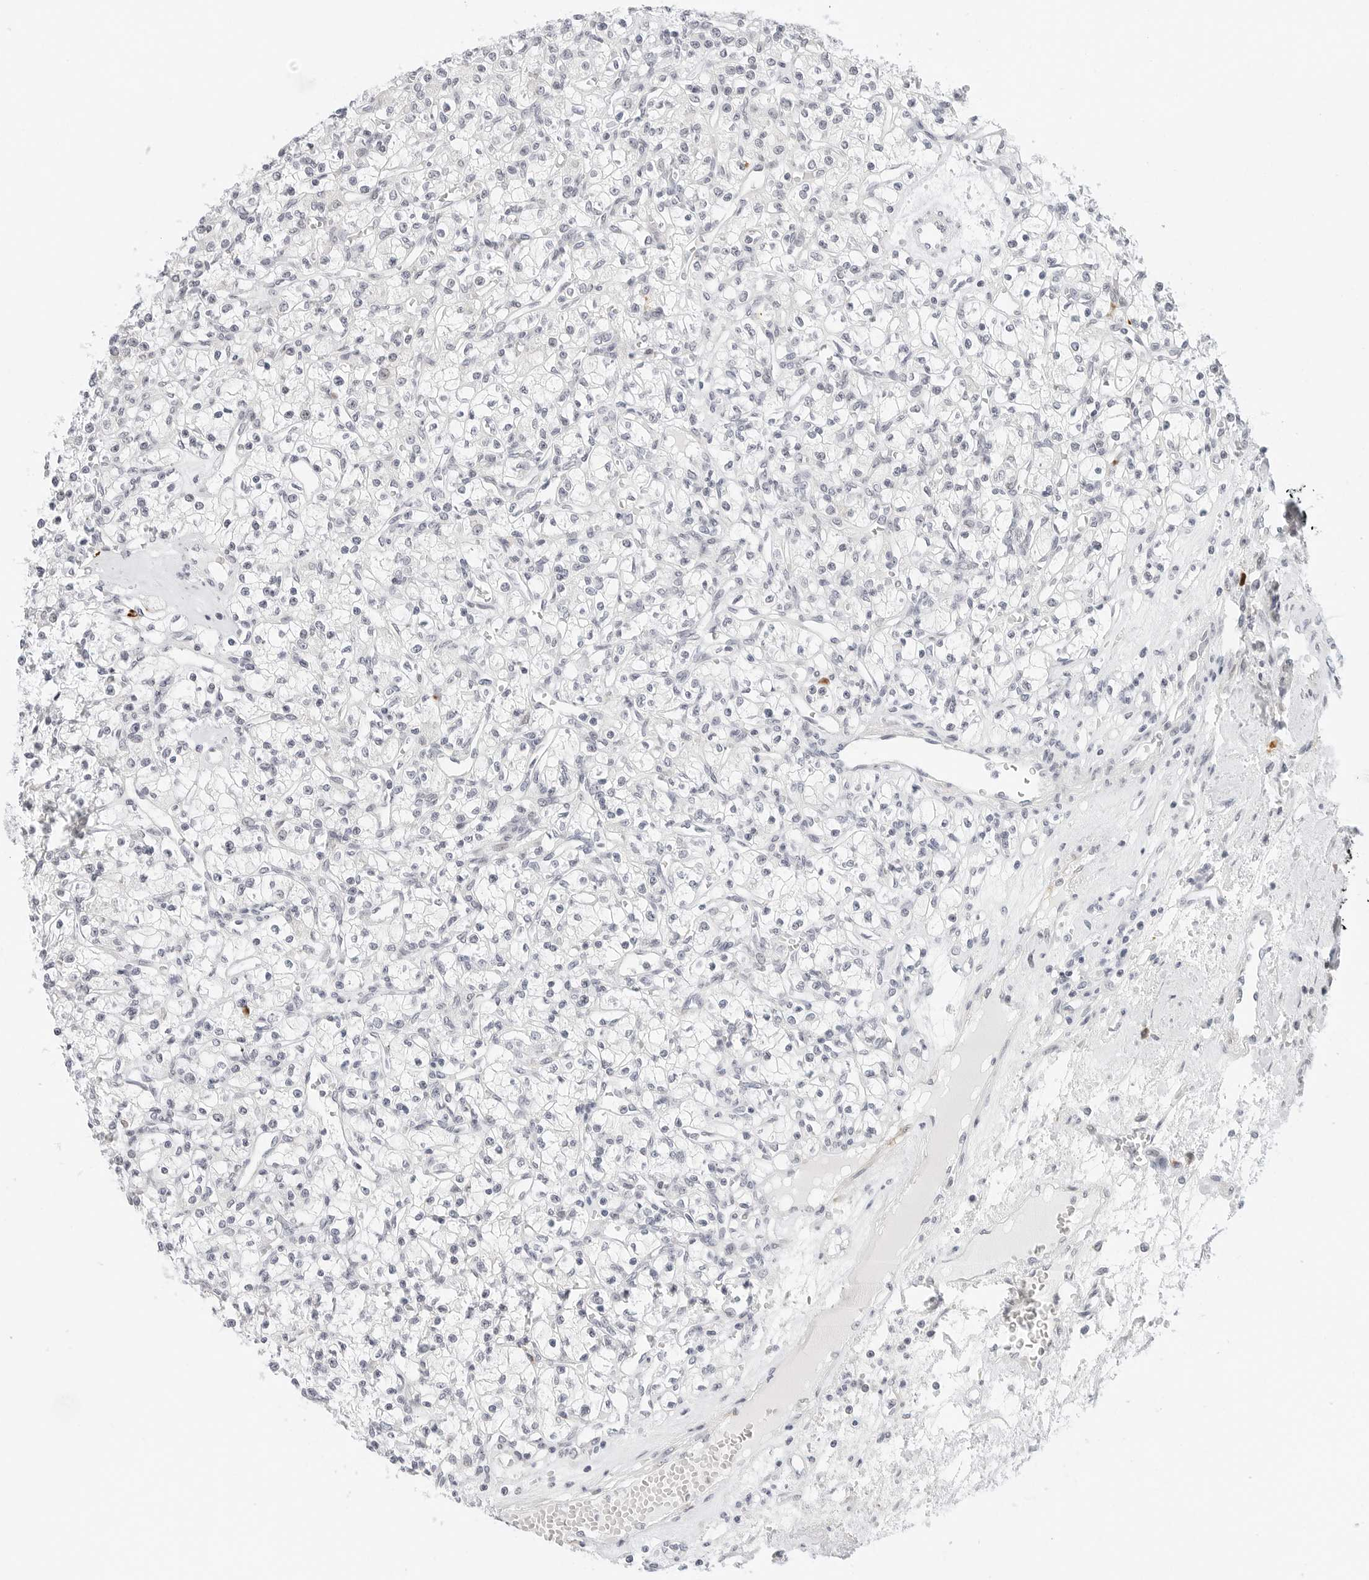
{"staining": {"intensity": "negative", "quantity": "none", "location": "none"}, "tissue": "renal cancer", "cell_type": "Tumor cells", "image_type": "cancer", "snomed": [{"axis": "morphology", "description": "Adenocarcinoma, NOS"}, {"axis": "topography", "description": "Kidney"}], "caption": "Immunohistochemistry (IHC) of renal adenocarcinoma demonstrates no positivity in tumor cells.", "gene": "PARP10", "patient": {"sex": "female", "age": 59}}